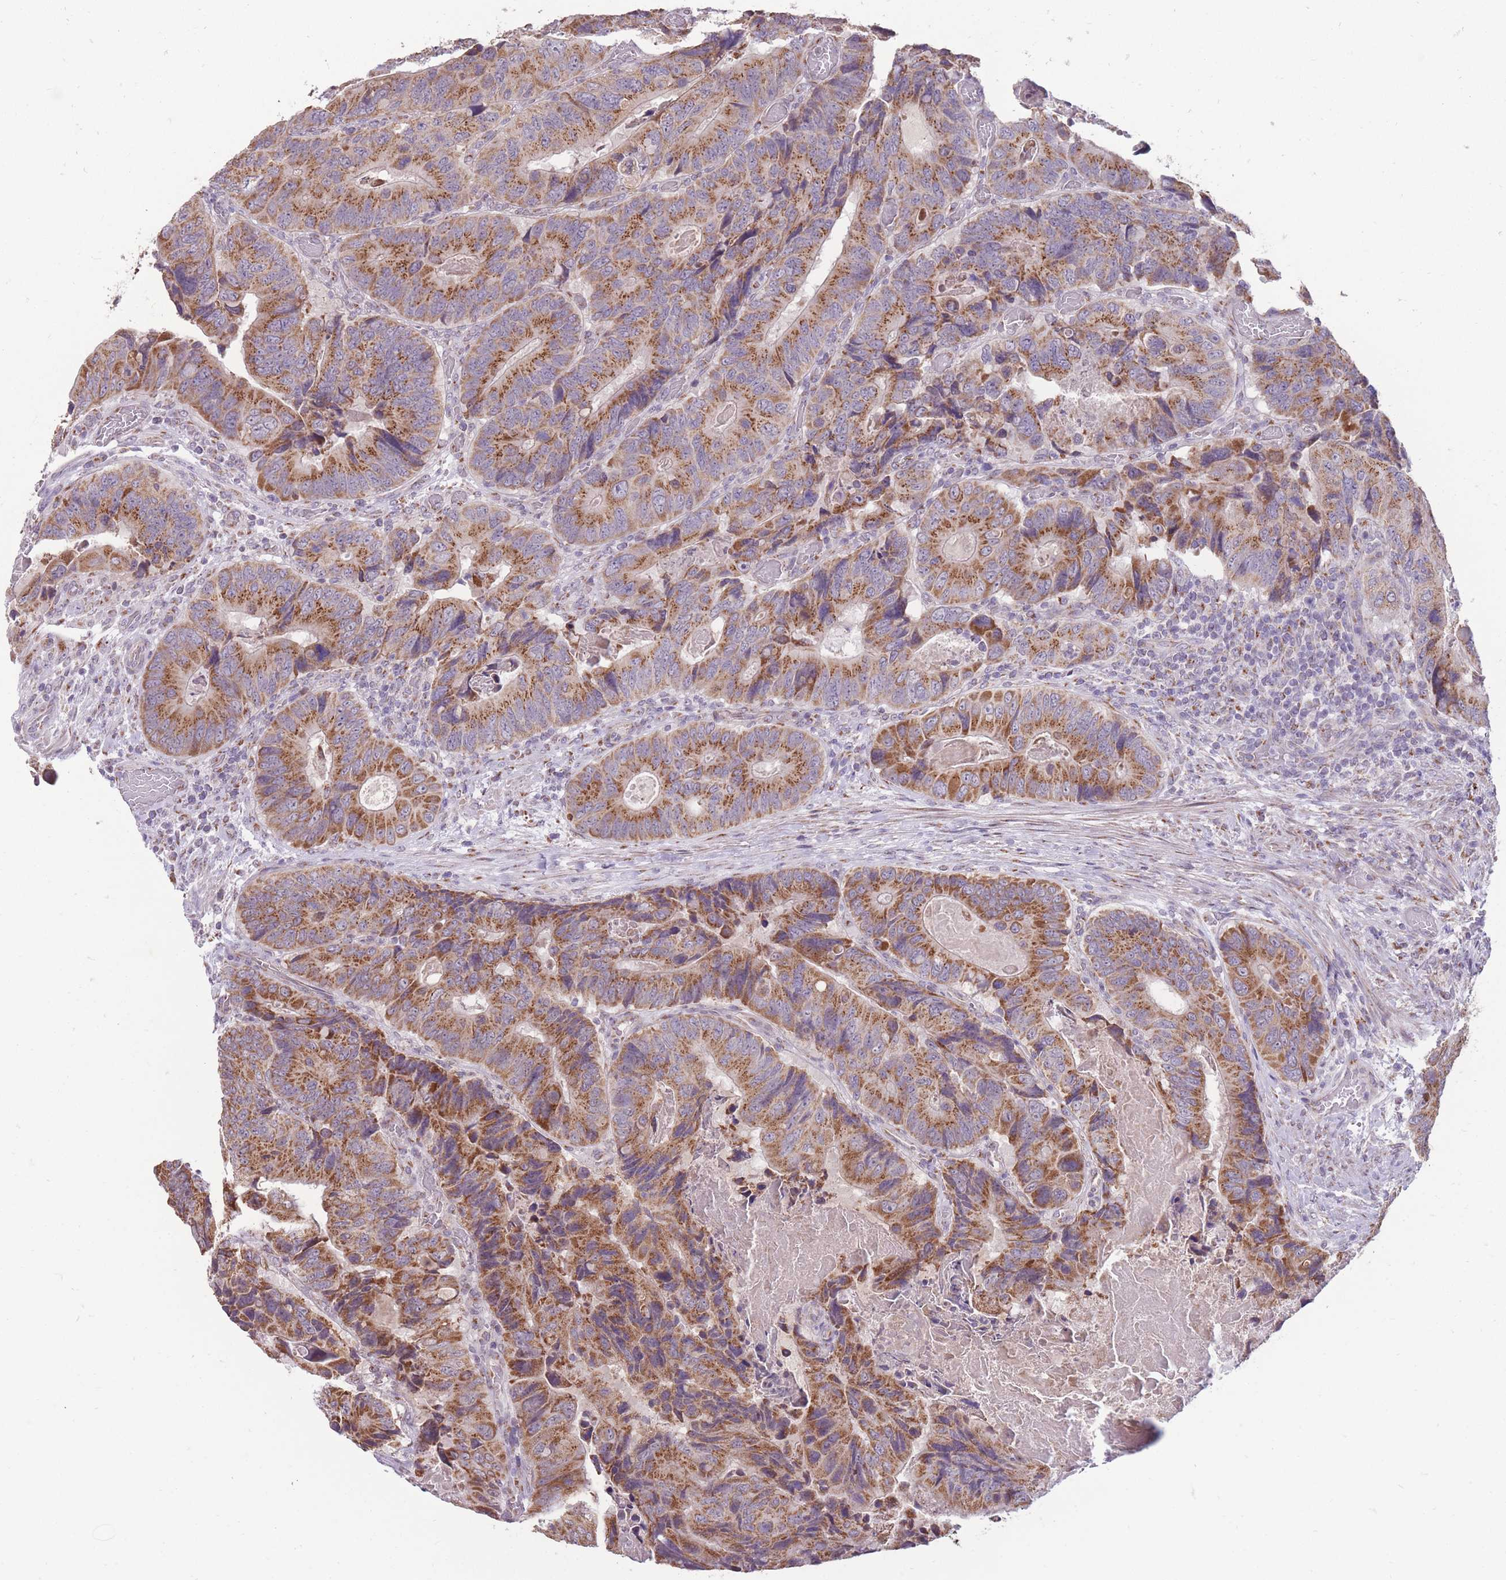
{"staining": {"intensity": "moderate", "quantity": ">75%", "location": "cytoplasmic/membranous"}, "tissue": "colorectal cancer", "cell_type": "Tumor cells", "image_type": "cancer", "snomed": [{"axis": "morphology", "description": "Adenocarcinoma, NOS"}, {"axis": "topography", "description": "Colon"}], "caption": "Protein expression analysis of human colorectal cancer (adenocarcinoma) reveals moderate cytoplasmic/membranous expression in about >75% of tumor cells.", "gene": "NELL1", "patient": {"sex": "male", "age": 84}}